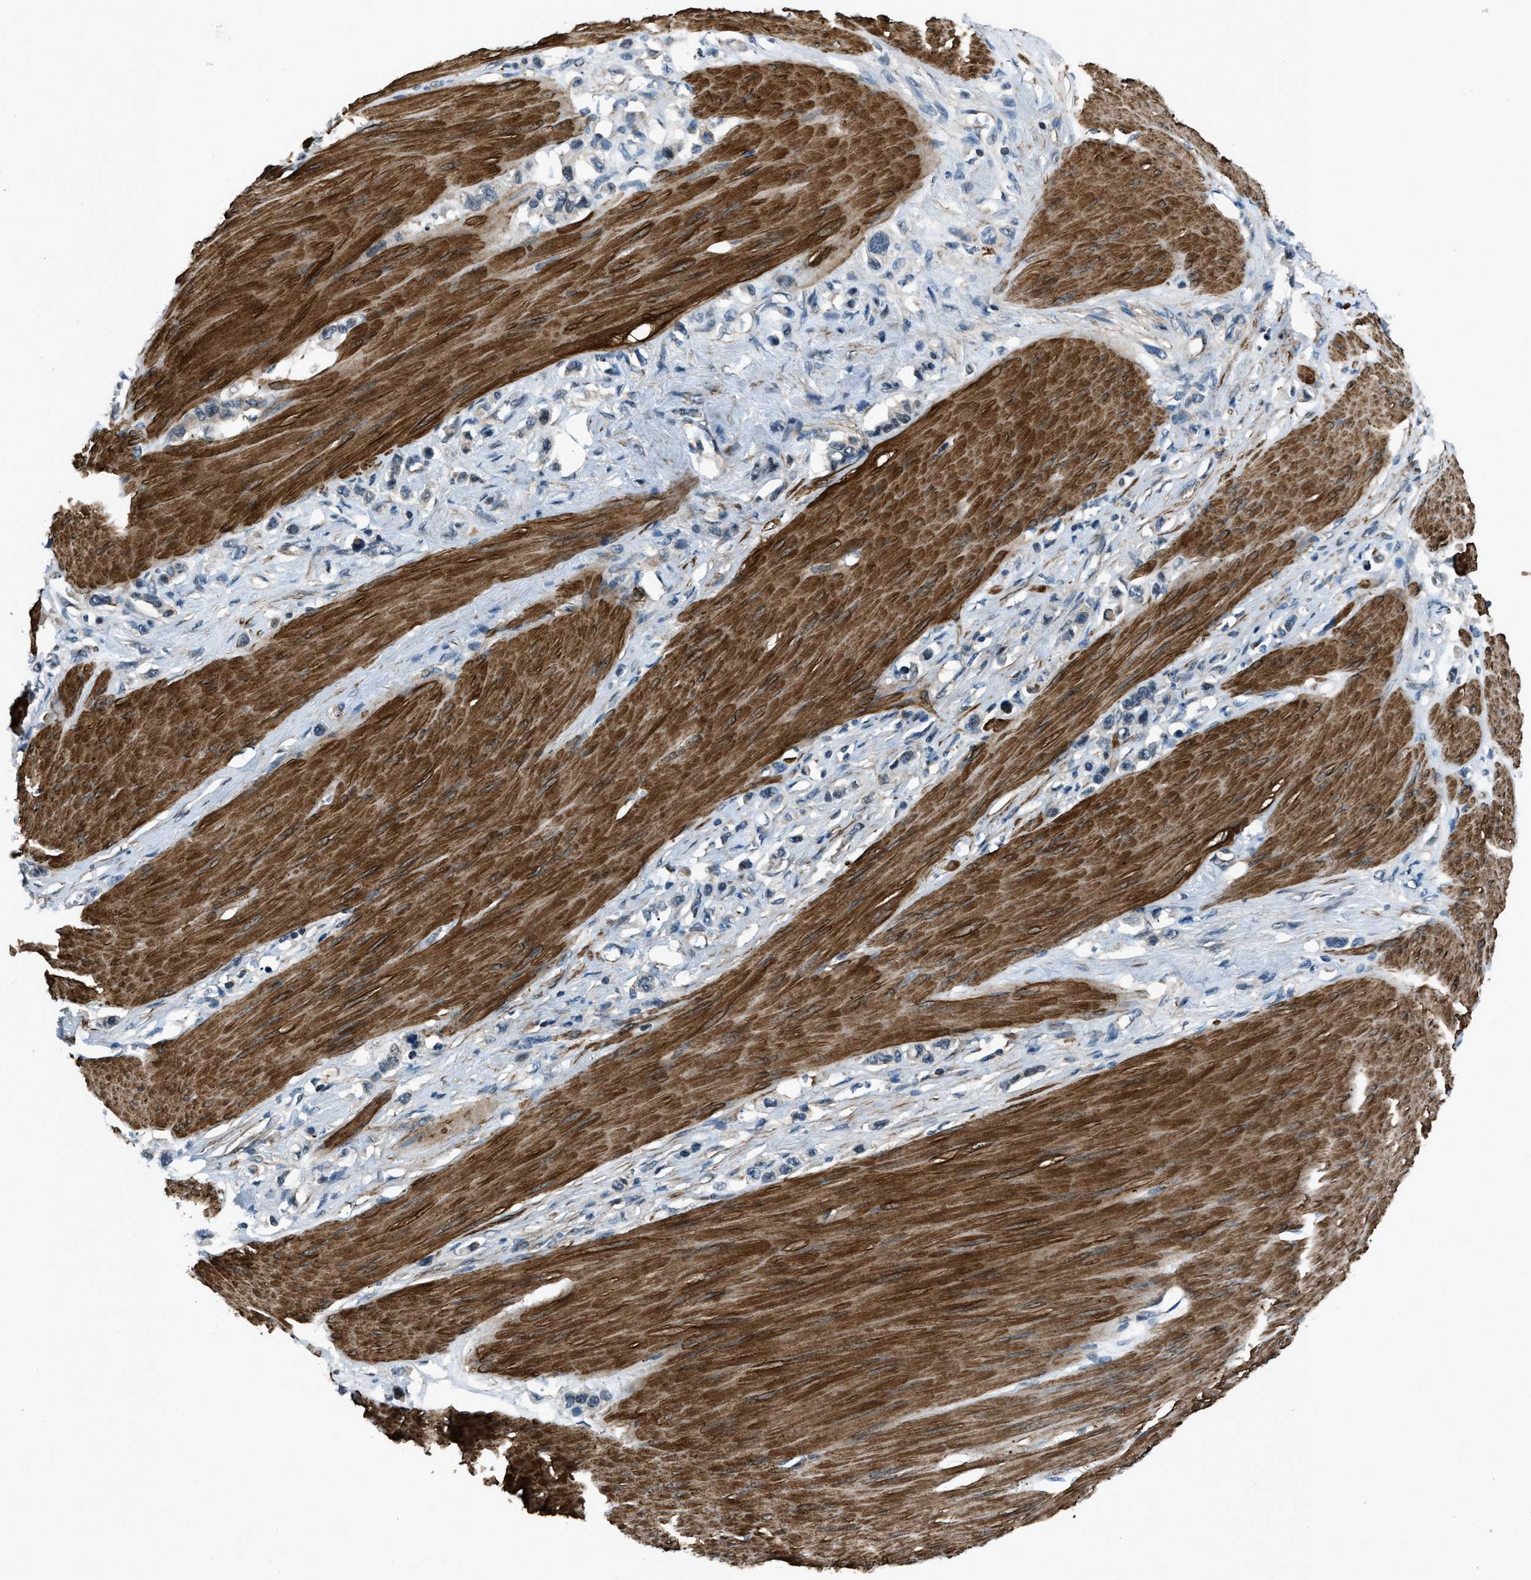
{"staining": {"intensity": "negative", "quantity": "none", "location": "none"}, "tissue": "stomach cancer", "cell_type": "Tumor cells", "image_type": "cancer", "snomed": [{"axis": "morphology", "description": "Adenocarcinoma, NOS"}, {"axis": "topography", "description": "Stomach"}], "caption": "Tumor cells are negative for protein expression in human adenocarcinoma (stomach).", "gene": "NUDCD3", "patient": {"sex": "female", "age": 65}}